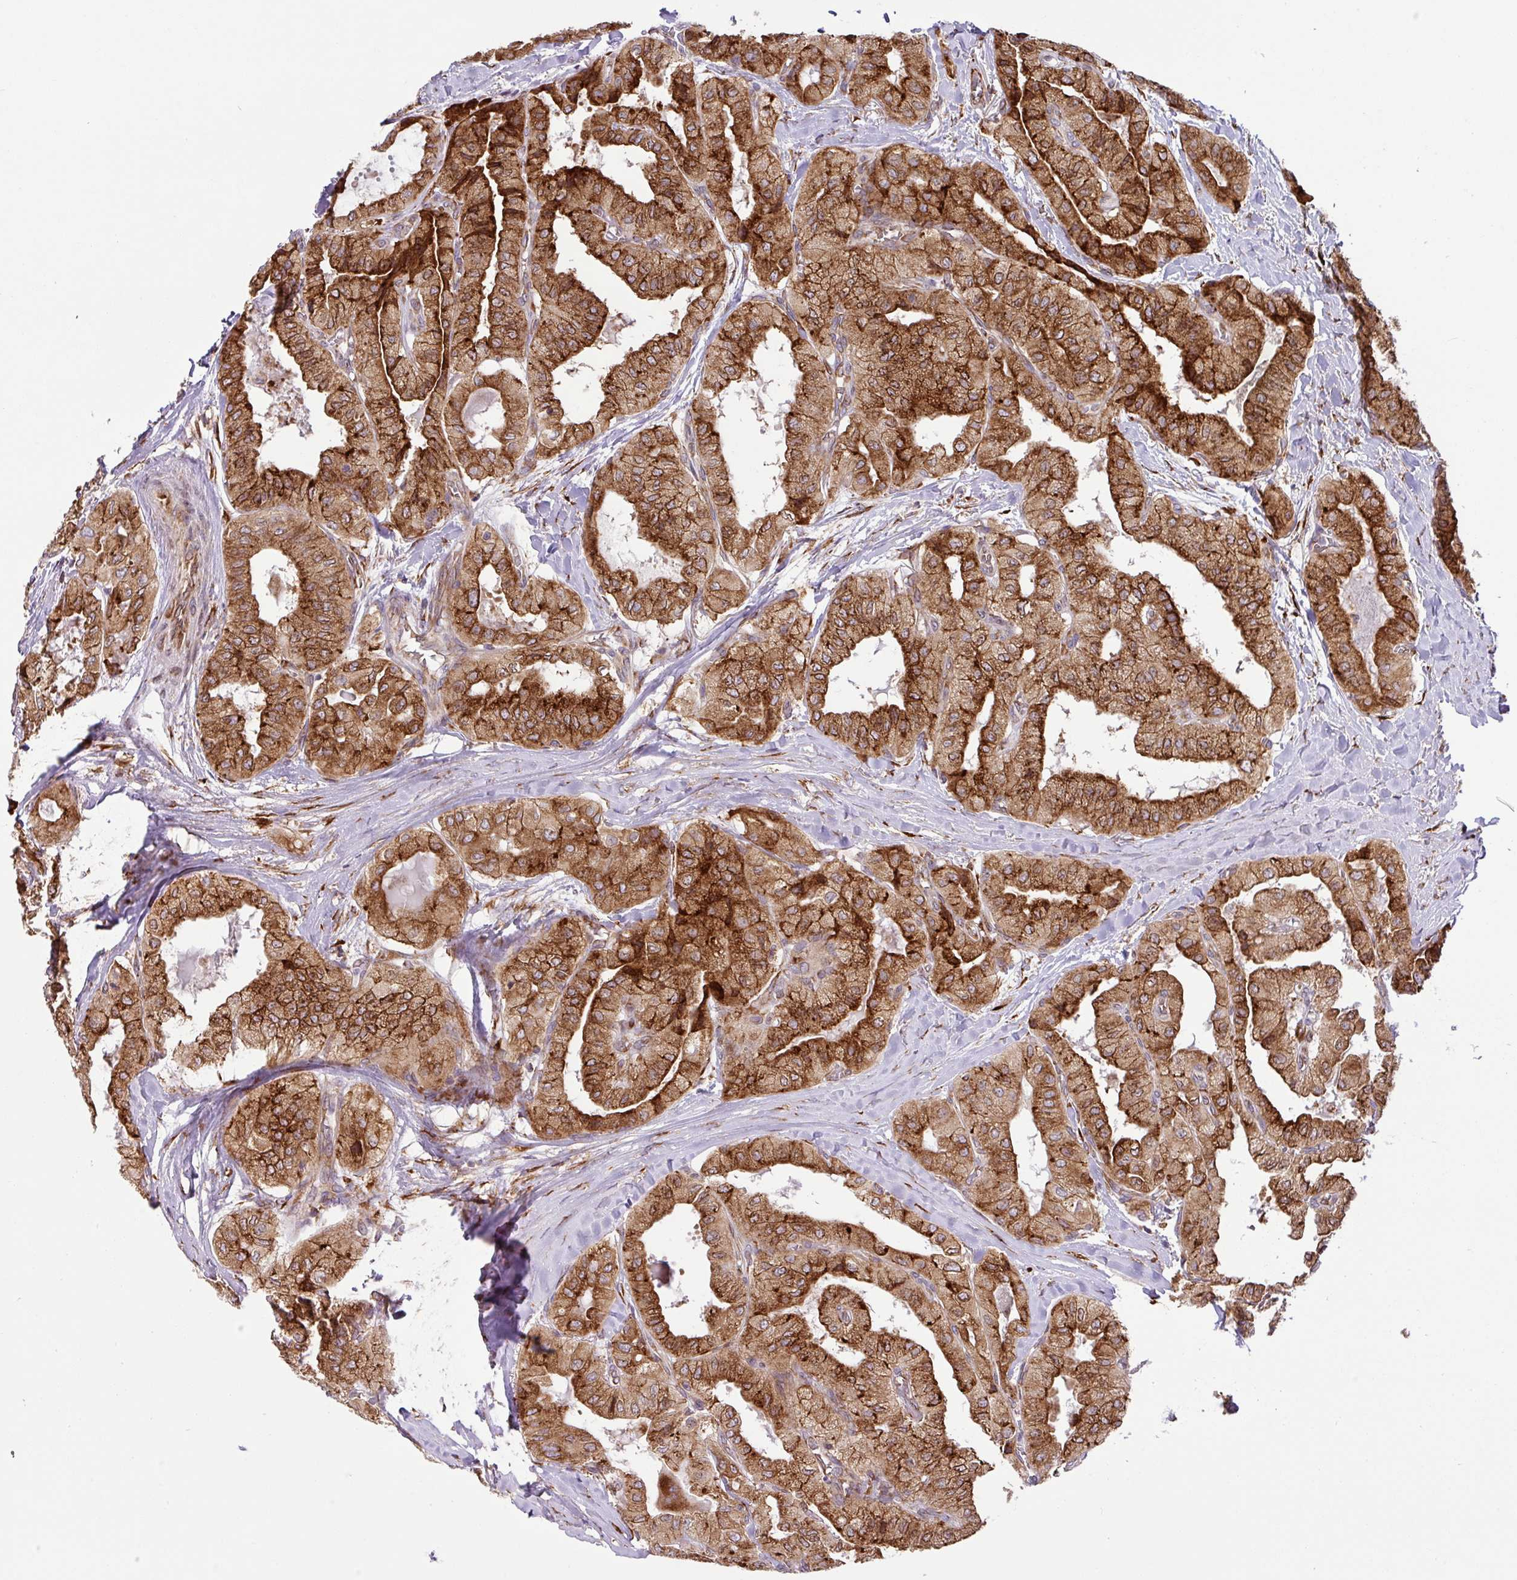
{"staining": {"intensity": "strong", "quantity": ">75%", "location": "cytoplasmic/membranous"}, "tissue": "thyroid cancer", "cell_type": "Tumor cells", "image_type": "cancer", "snomed": [{"axis": "morphology", "description": "Papillary adenocarcinoma, NOS"}, {"axis": "topography", "description": "Thyroid gland"}], "caption": "Immunohistochemistry staining of papillary adenocarcinoma (thyroid), which displays high levels of strong cytoplasmic/membranous expression in about >75% of tumor cells indicating strong cytoplasmic/membranous protein expression. The staining was performed using DAB (brown) for protein detection and nuclei were counterstained in hematoxylin (blue).", "gene": "SLC39A7", "patient": {"sex": "female", "age": 59}}